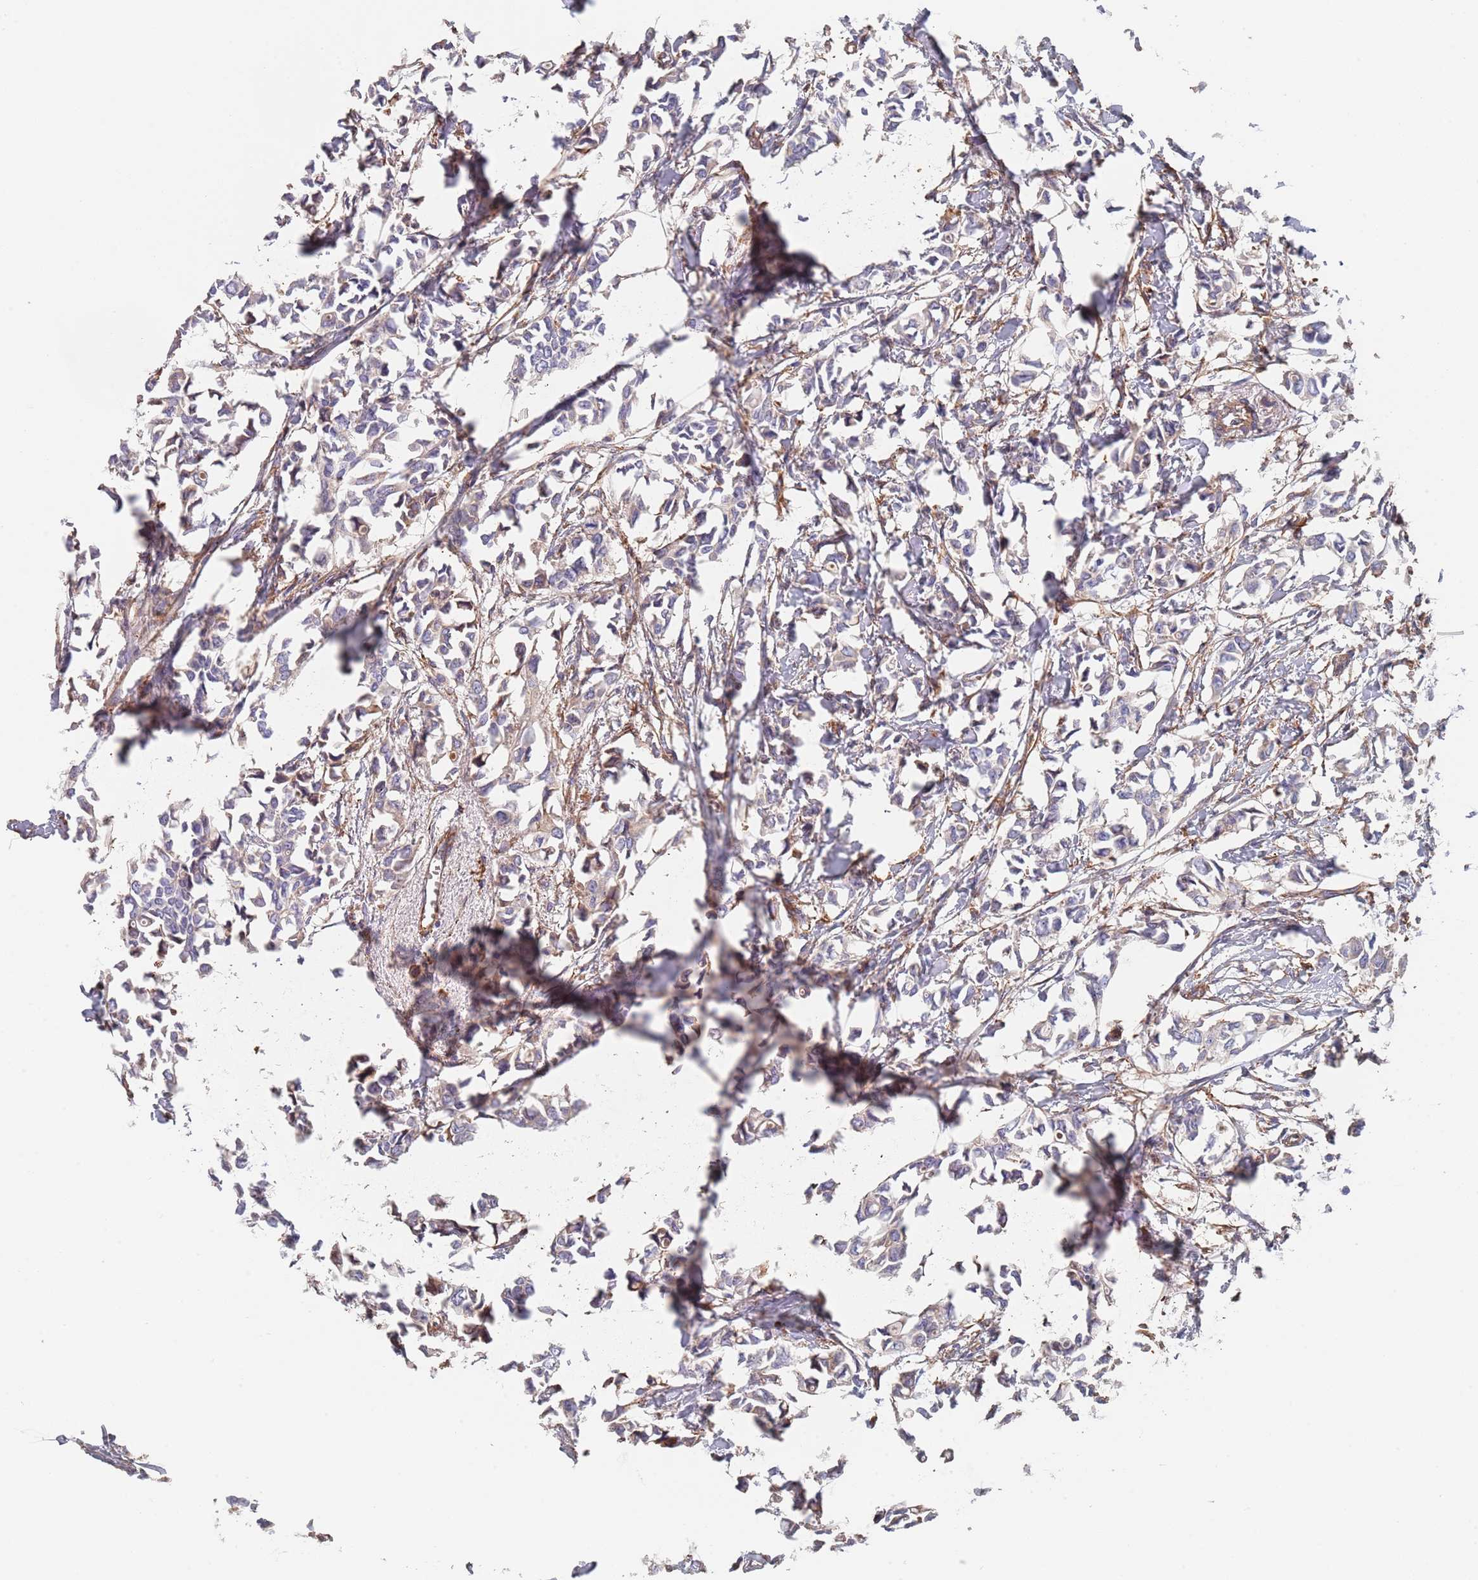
{"staining": {"intensity": "weak", "quantity": "25%-75%", "location": "cytoplasmic/membranous"}, "tissue": "breast cancer", "cell_type": "Tumor cells", "image_type": "cancer", "snomed": [{"axis": "morphology", "description": "Duct carcinoma"}, {"axis": "topography", "description": "Breast"}], "caption": "Weak cytoplasmic/membranous staining for a protein is seen in approximately 25%-75% of tumor cells of breast cancer (infiltrating ductal carcinoma) using immunohistochemistry.", "gene": "DCUN1D3", "patient": {"sex": "female", "age": 41}}